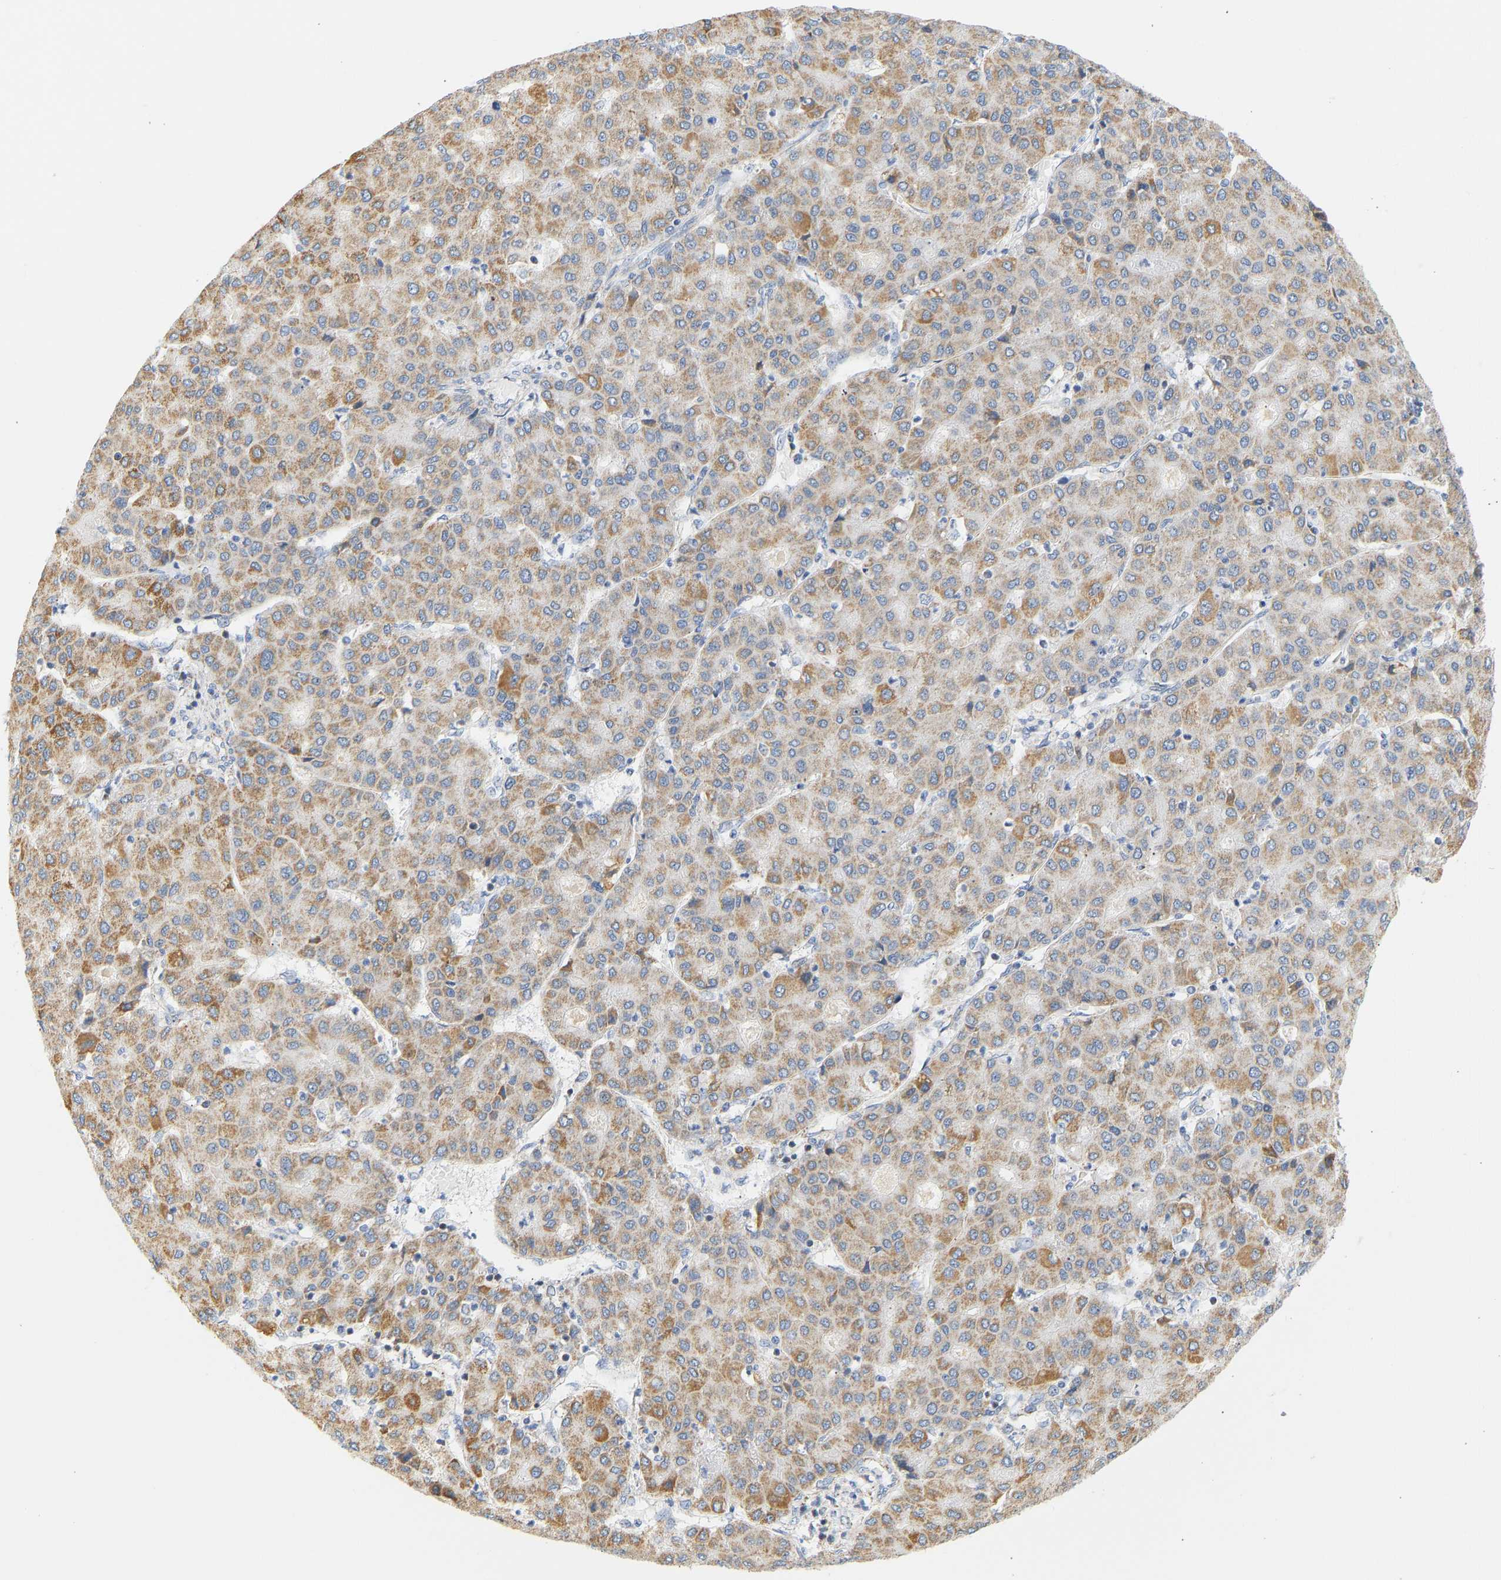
{"staining": {"intensity": "moderate", "quantity": "25%-75%", "location": "cytoplasmic/membranous"}, "tissue": "liver cancer", "cell_type": "Tumor cells", "image_type": "cancer", "snomed": [{"axis": "morphology", "description": "Carcinoma, Hepatocellular, NOS"}, {"axis": "topography", "description": "Liver"}], "caption": "Tumor cells show medium levels of moderate cytoplasmic/membranous staining in about 25%-75% of cells in human liver cancer (hepatocellular carcinoma).", "gene": "GRPEL2", "patient": {"sex": "male", "age": 65}}